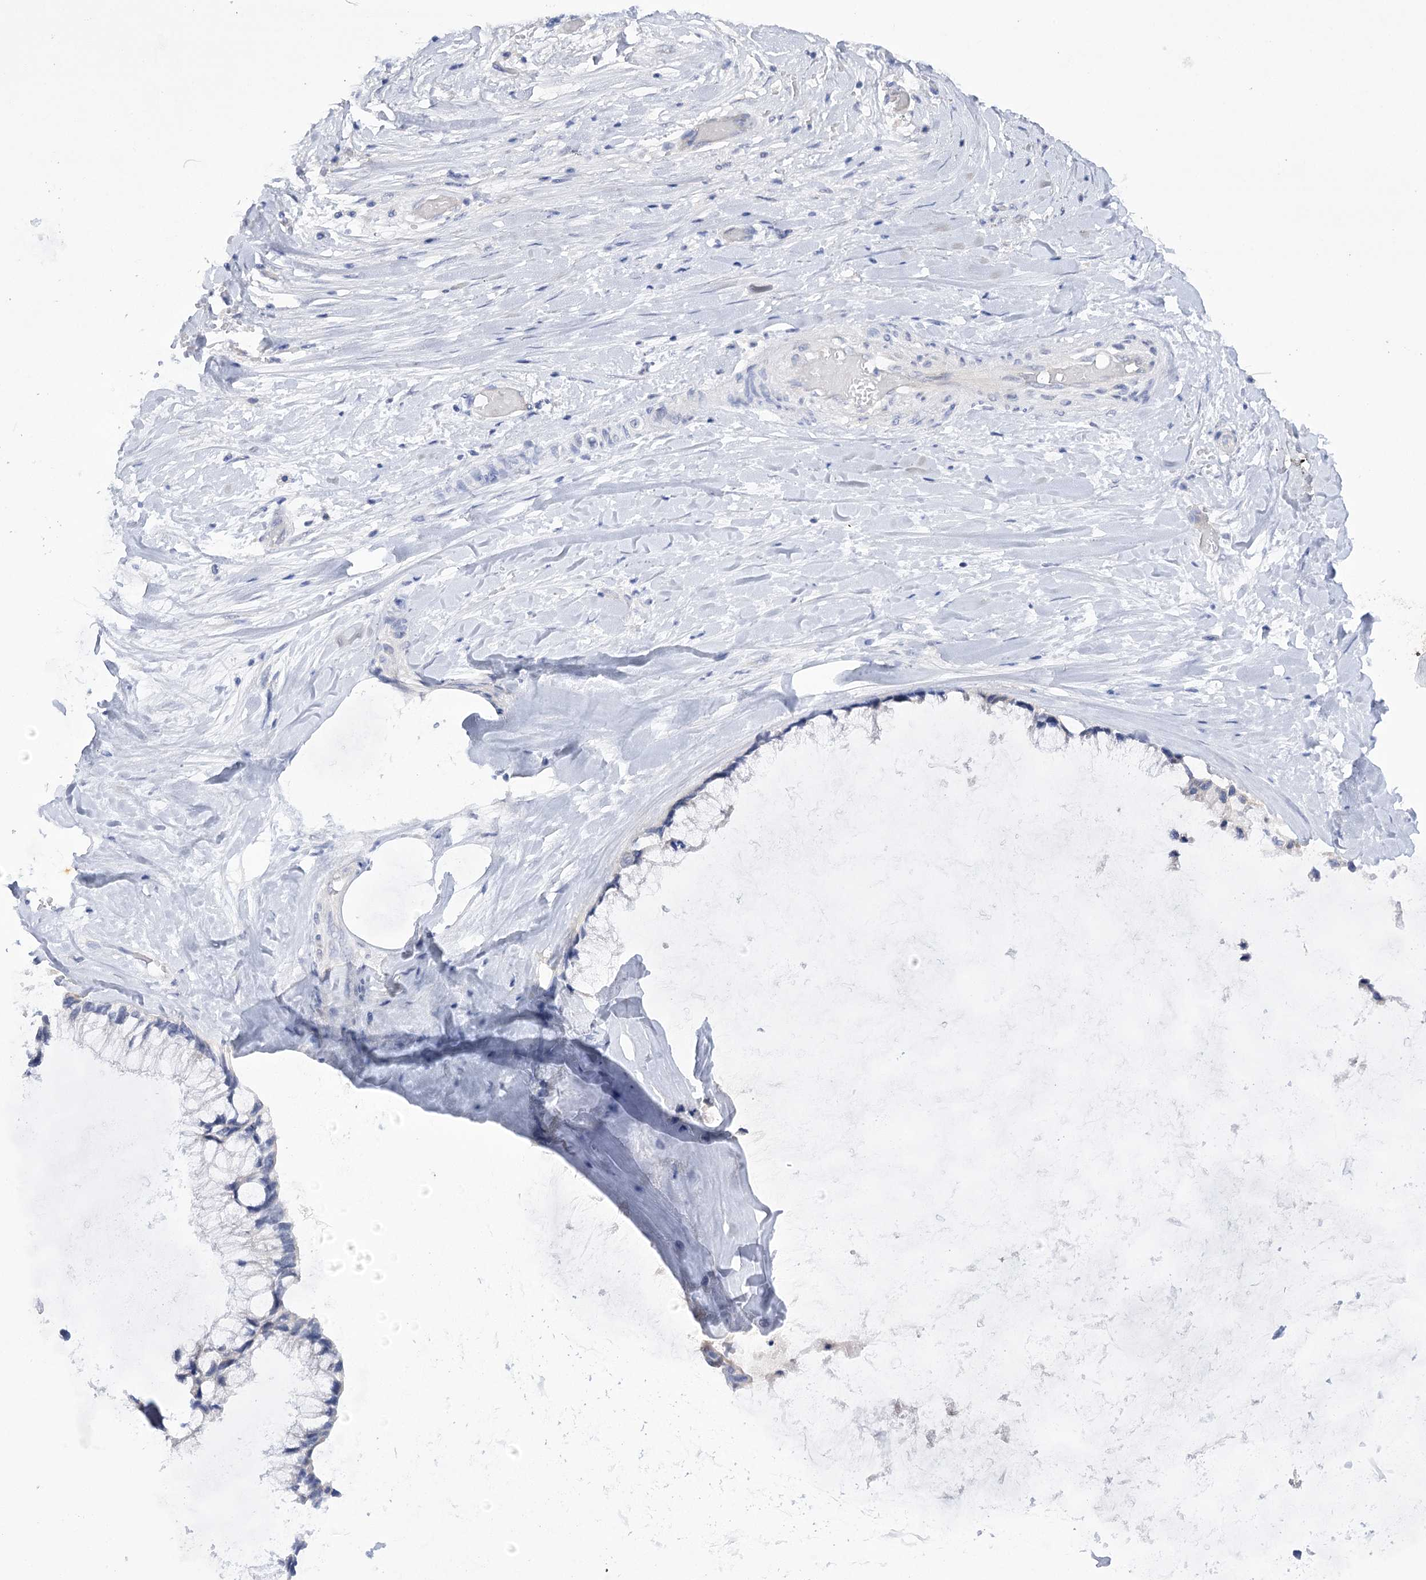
{"staining": {"intensity": "negative", "quantity": "none", "location": "none"}, "tissue": "ovarian cancer", "cell_type": "Tumor cells", "image_type": "cancer", "snomed": [{"axis": "morphology", "description": "Cystadenocarcinoma, mucinous, NOS"}, {"axis": "topography", "description": "Ovary"}], "caption": "Mucinous cystadenocarcinoma (ovarian) was stained to show a protein in brown. There is no significant staining in tumor cells. (Immunohistochemistry, brightfield microscopy, high magnification).", "gene": "DCUN1D1", "patient": {"sex": "female", "age": 39}}